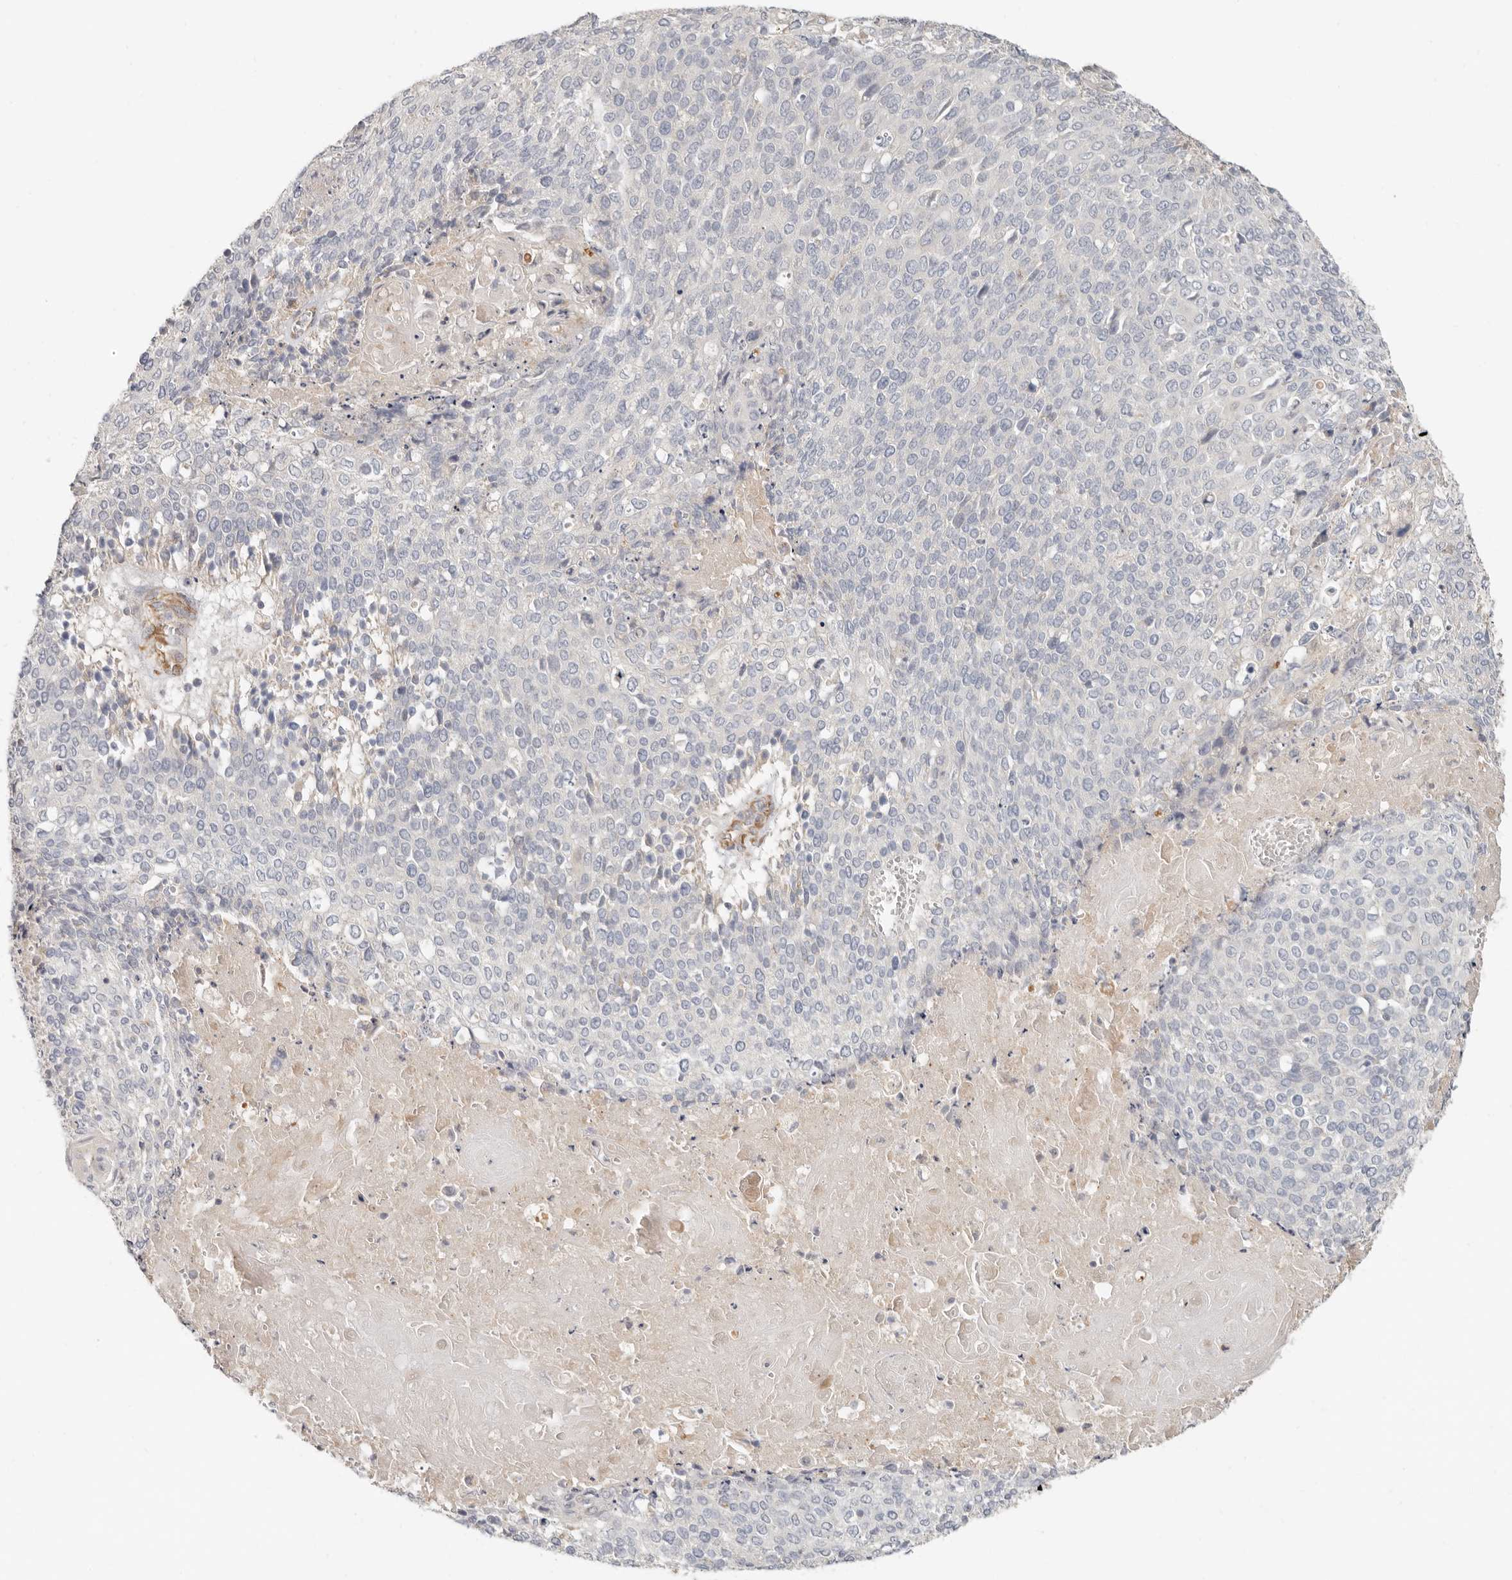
{"staining": {"intensity": "negative", "quantity": "none", "location": "none"}, "tissue": "cervical cancer", "cell_type": "Tumor cells", "image_type": "cancer", "snomed": [{"axis": "morphology", "description": "Squamous cell carcinoma, NOS"}, {"axis": "topography", "description": "Cervix"}], "caption": "Tumor cells are negative for brown protein staining in cervical cancer. (Brightfield microscopy of DAB (3,3'-diaminobenzidine) IHC at high magnification).", "gene": "SPRING1", "patient": {"sex": "female", "age": 39}}